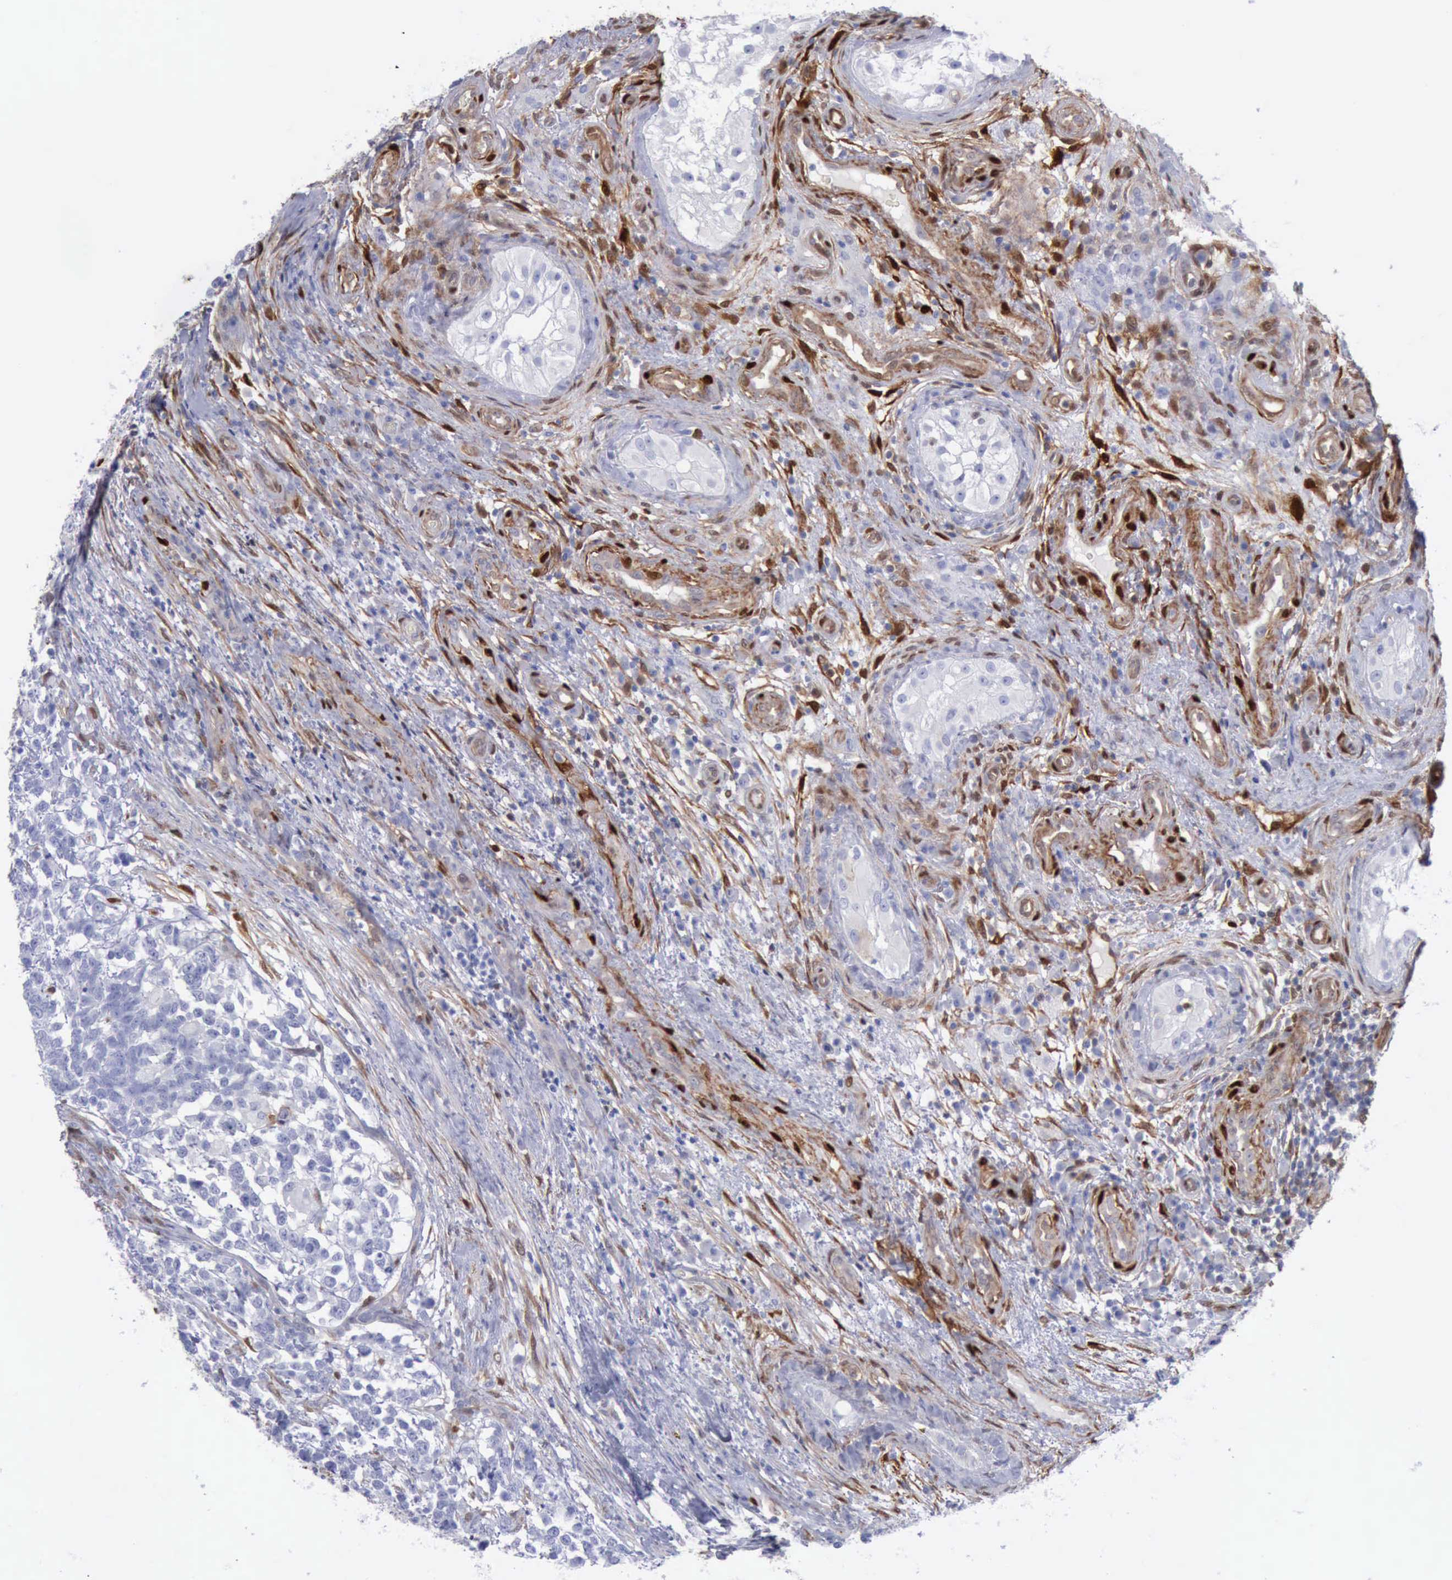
{"staining": {"intensity": "negative", "quantity": "none", "location": "none"}, "tissue": "testis cancer", "cell_type": "Tumor cells", "image_type": "cancer", "snomed": [{"axis": "morphology", "description": "Carcinoma, Embryonal, NOS"}, {"axis": "topography", "description": "Testis"}], "caption": "This photomicrograph is of testis cancer (embryonal carcinoma) stained with immunohistochemistry to label a protein in brown with the nuclei are counter-stained blue. There is no staining in tumor cells.", "gene": "FHL1", "patient": {"sex": "male", "age": 26}}